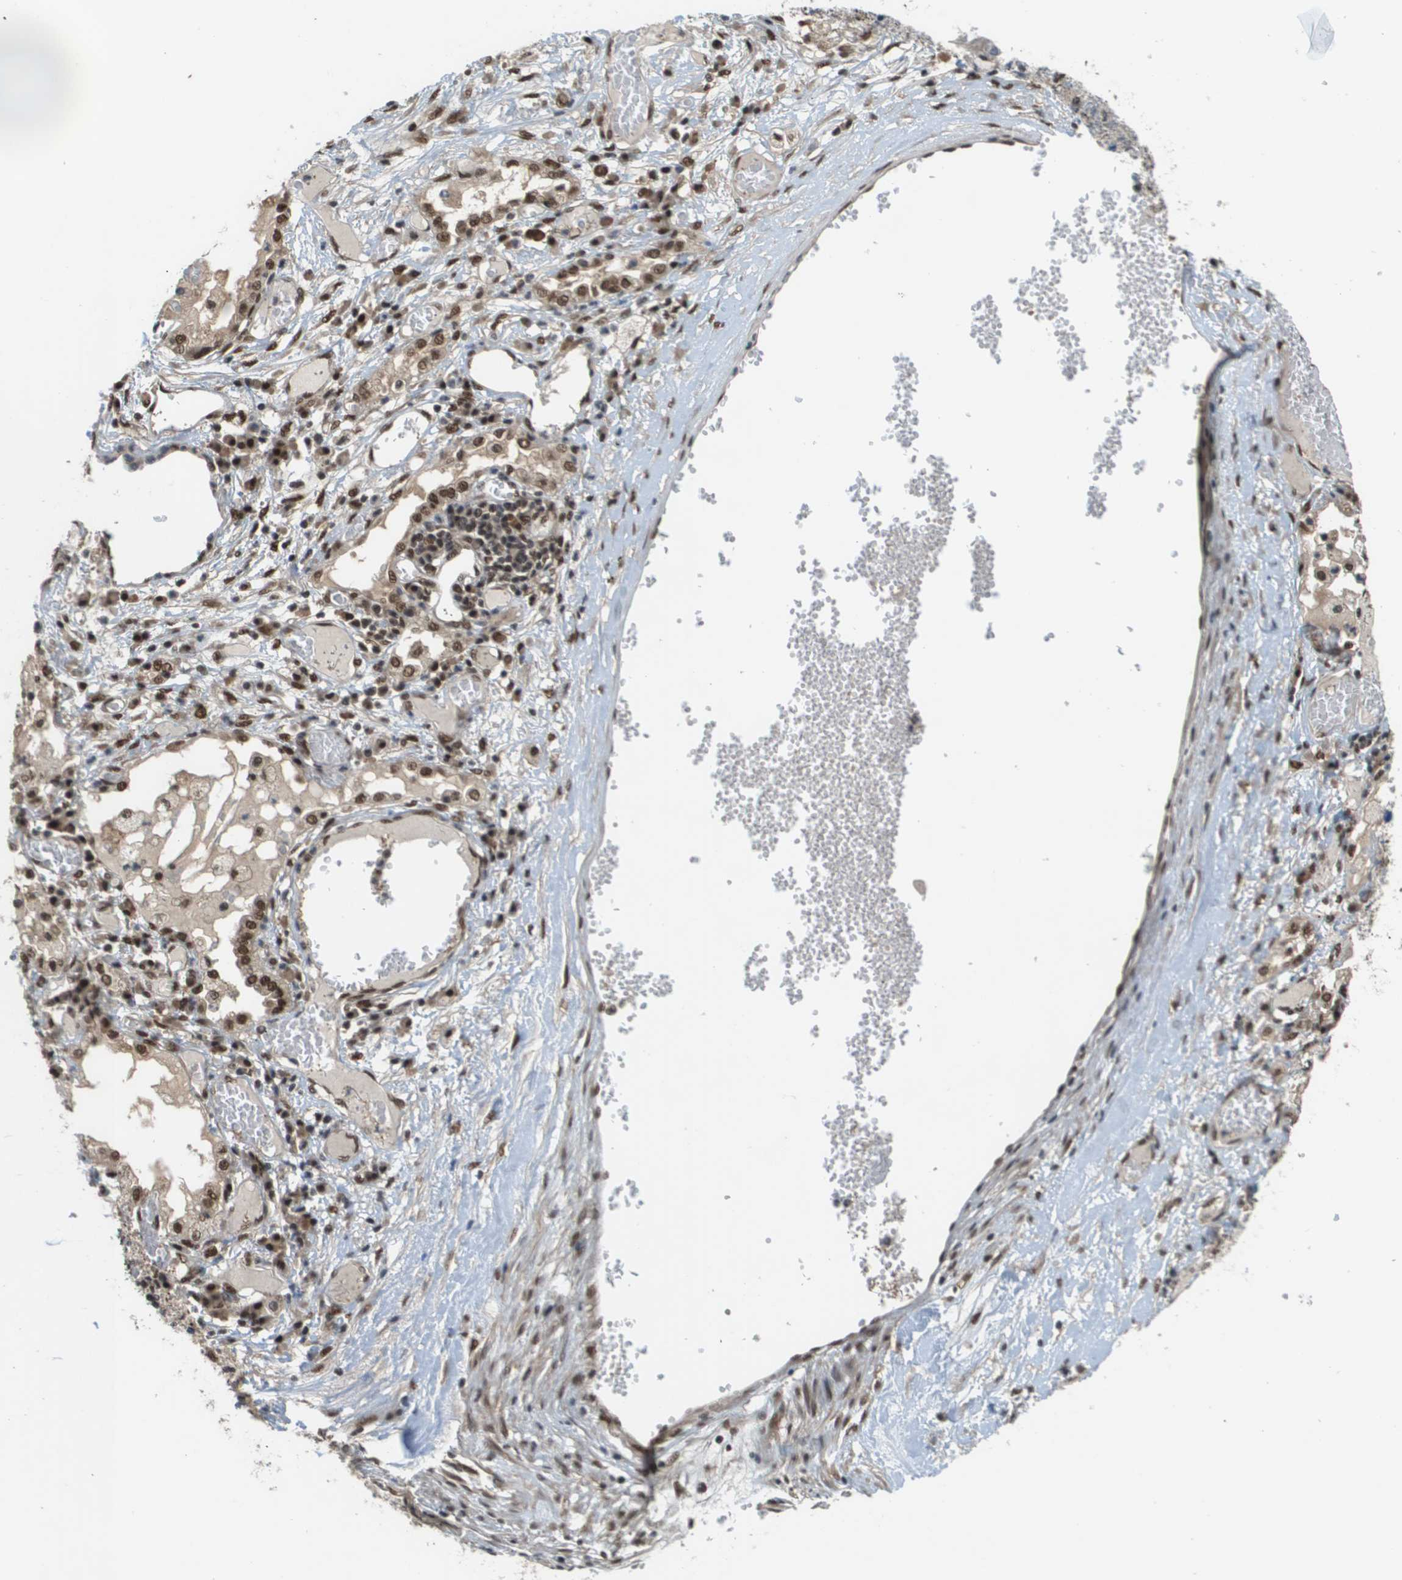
{"staining": {"intensity": "moderate", "quantity": ">75%", "location": "nuclear"}, "tissue": "lung cancer", "cell_type": "Tumor cells", "image_type": "cancer", "snomed": [{"axis": "morphology", "description": "Squamous cell carcinoma, NOS"}, {"axis": "topography", "description": "Lung"}], "caption": "Immunohistochemical staining of human lung cancer displays medium levels of moderate nuclear protein positivity in about >75% of tumor cells.", "gene": "PRCC", "patient": {"sex": "male", "age": 71}}